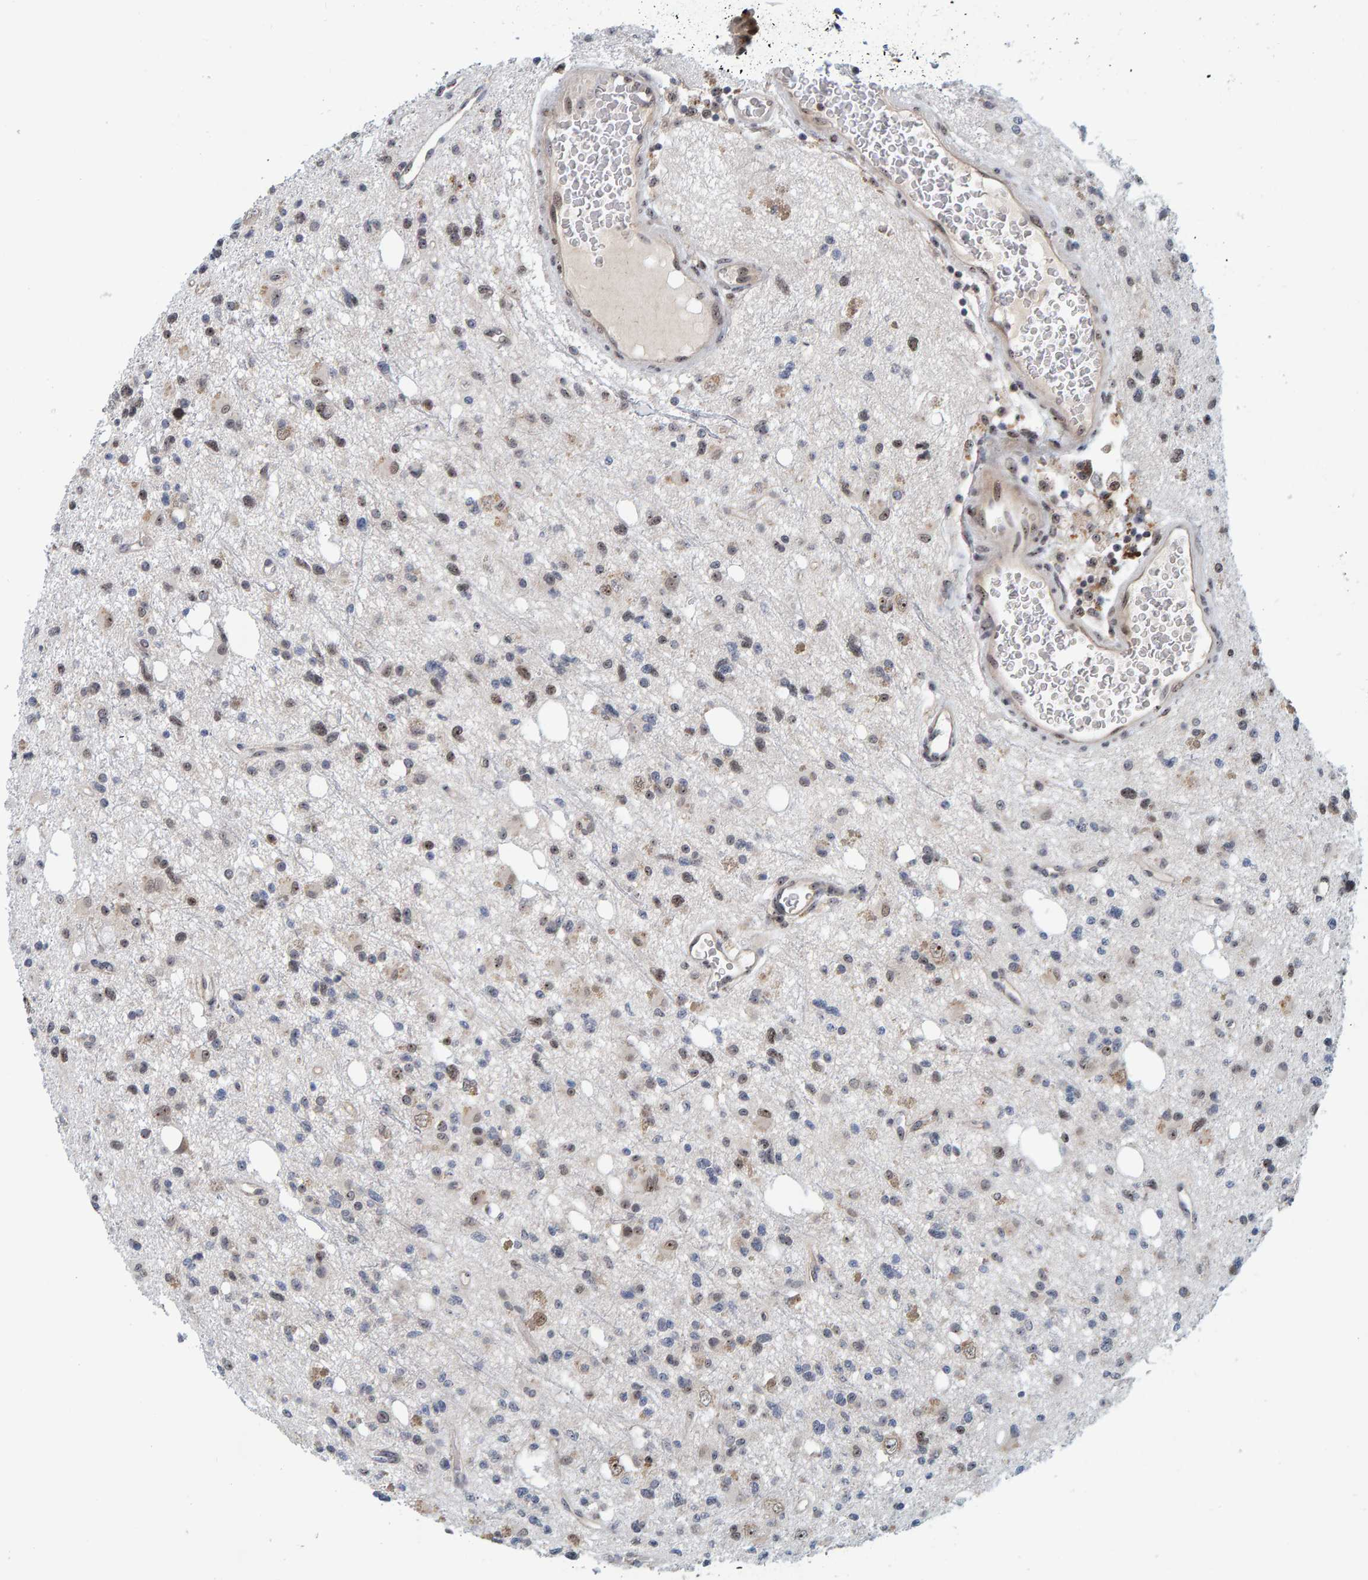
{"staining": {"intensity": "moderate", "quantity": ">75%", "location": "nuclear"}, "tissue": "glioma", "cell_type": "Tumor cells", "image_type": "cancer", "snomed": [{"axis": "morphology", "description": "Glioma, malignant, High grade"}, {"axis": "topography", "description": "Brain"}], "caption": "Tumor cells show medium levels of moderate nuclear staining in approximately >75% of cells in human malignant glioma (high-grade).", "gene": "POLR1E", "patient": {"sex": "female", "age": 62}}